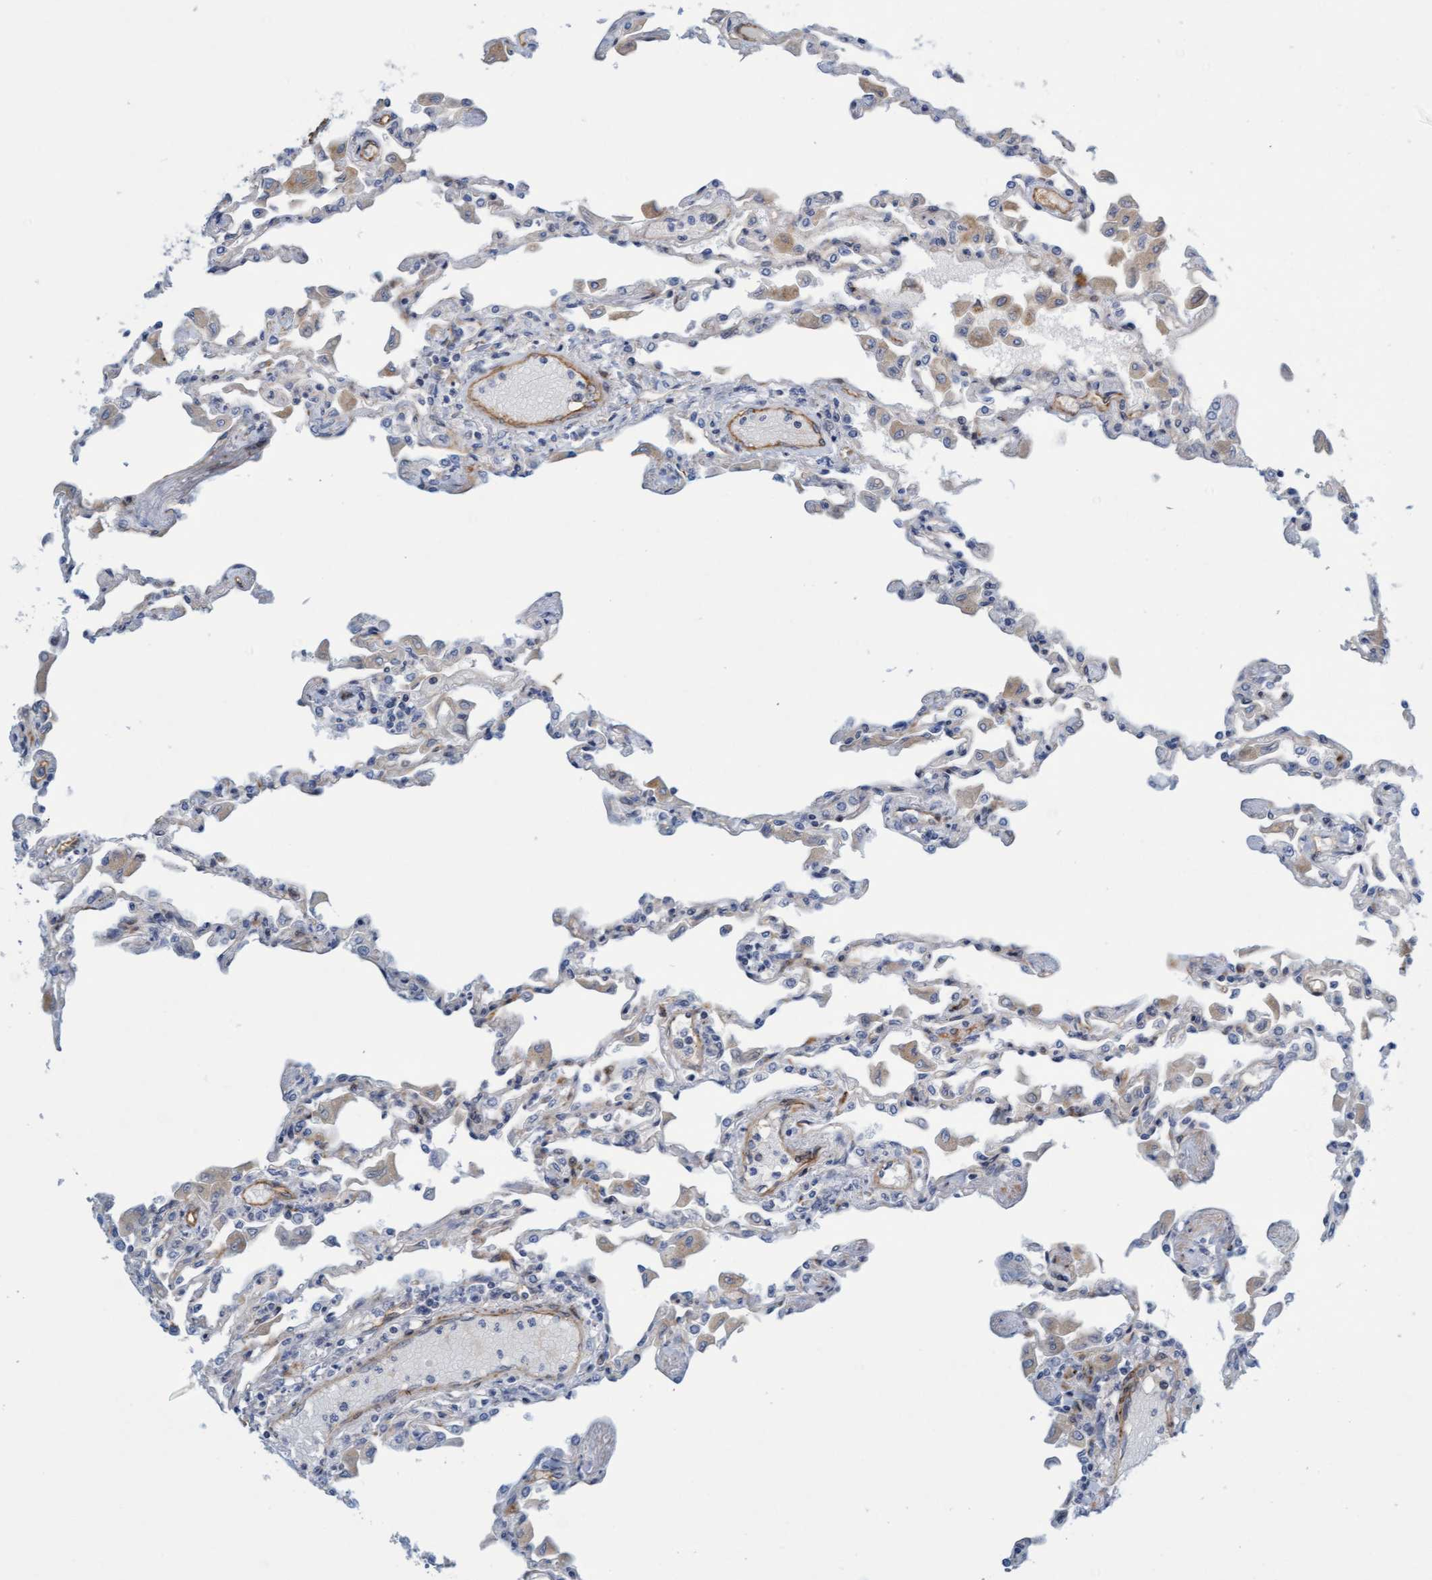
{"staining": {"intensity": "negative", "quantity": "none", "location": "none"}, "tissue": "lung", "cell_type": "Alveolar cells", "image_type": "normal", "snomed": [{"axis": "morphology", "description": "Normal tissue, NOS"}, {"axis": "topography", "description": "Bronchus"}, {"axis": "topography", "description": "Lung"}], "caption": "High magnification brightfield microscopy of benign lung stained with DAB (brown) and counterstained with hematoxylin (blue): alveolar cells show no significant positivity.", "gene": "POLG2", "patient": {"sex": "female", "age": 49}}